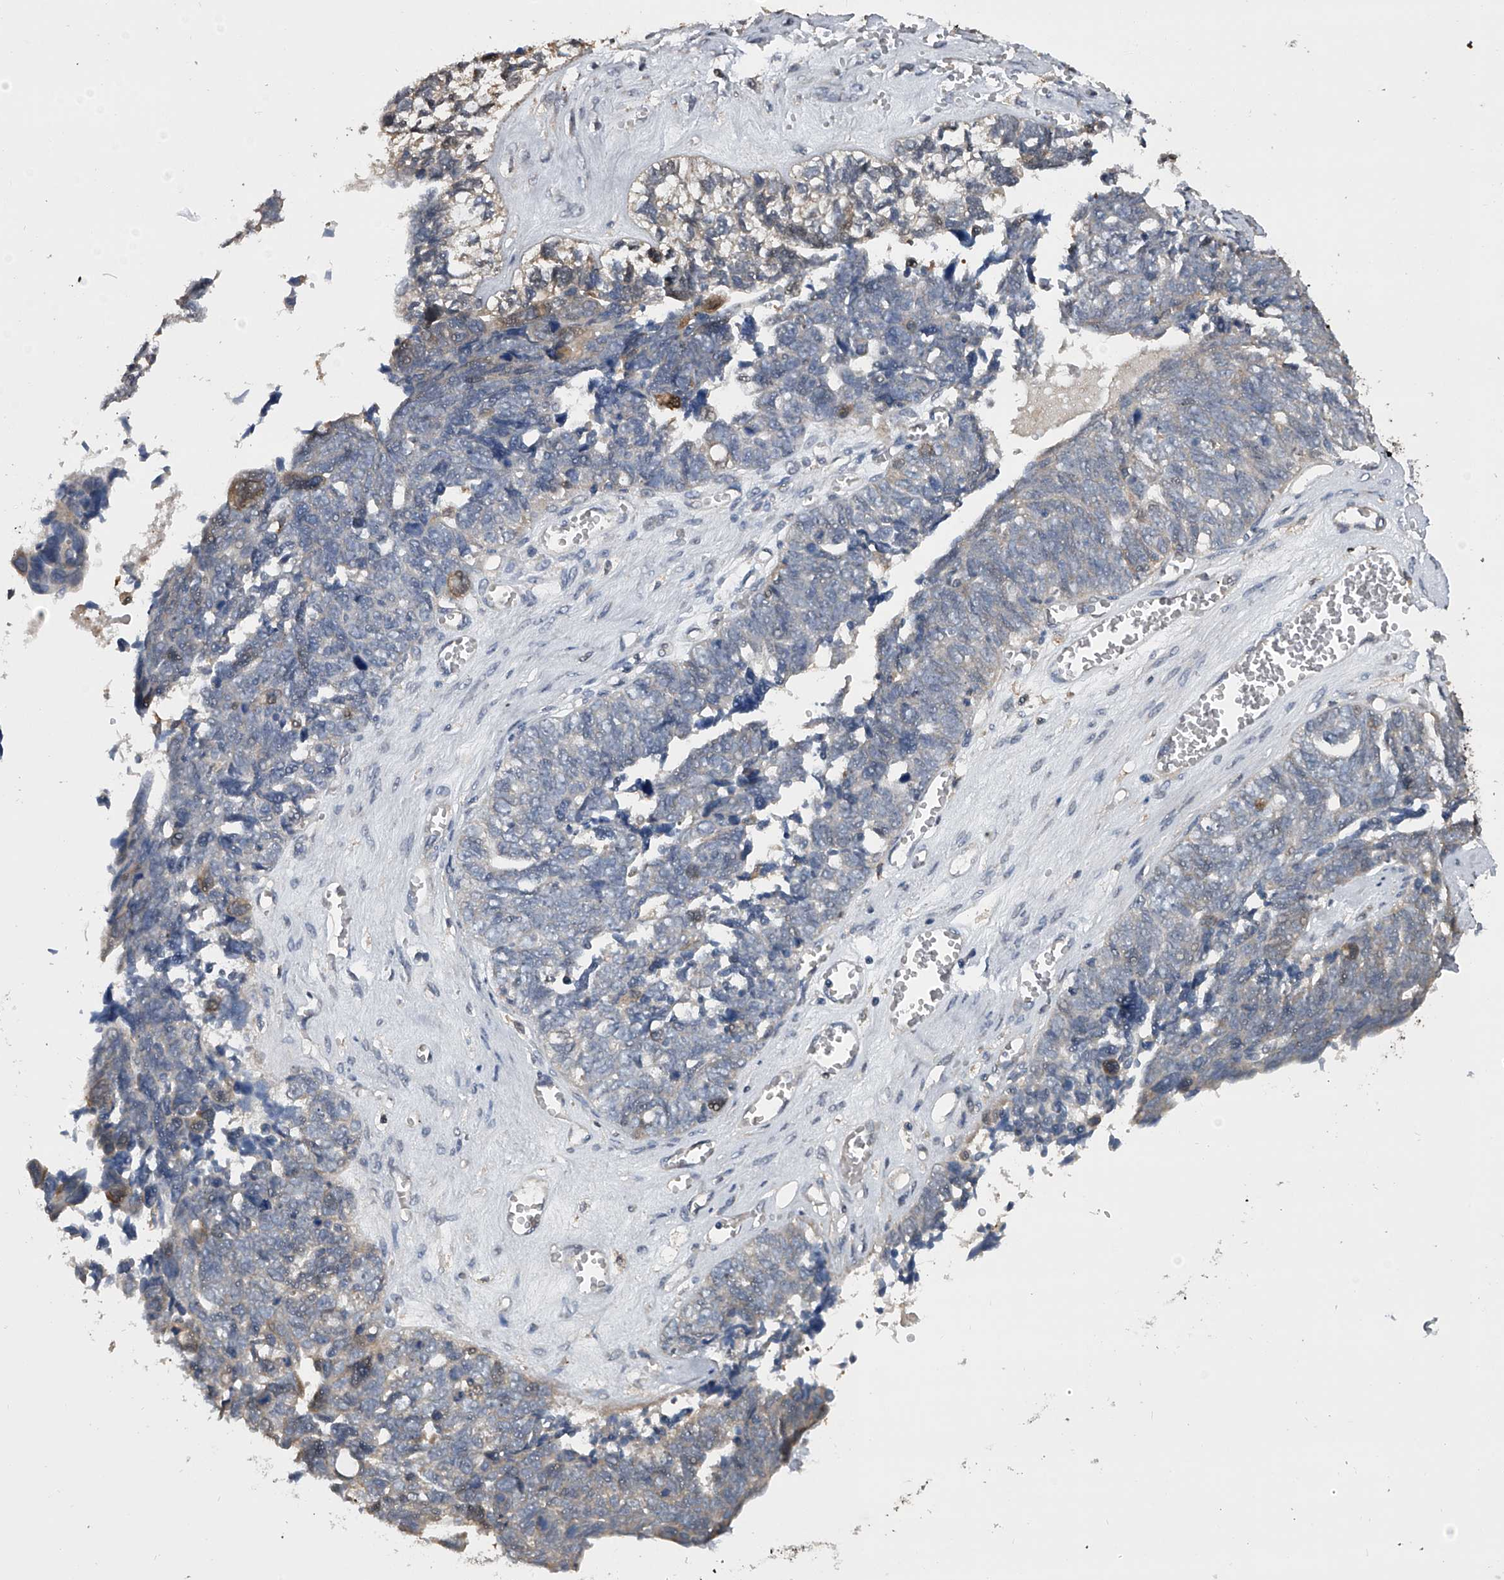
{"staining": {"intensity": "weak", "quantity": "<25%", "location": "cytoplasmic/membranous"}, "tissue": "ovarian cancer", "cell_type": "Tumor cells", "image_type": "cancer", "snomed": [{"axis": "morphology", "description": "Cystadenocarcinoma, serous, NOS"}, {"axis": "topography", "description": "Ovary"}], "caption": "A micrograph of human serous cystadenocarcinoma (ovarian) is negative for staining in tumor cells.", "gene": "DOCK9", "patient": {"sex": "female", "age": 79}}